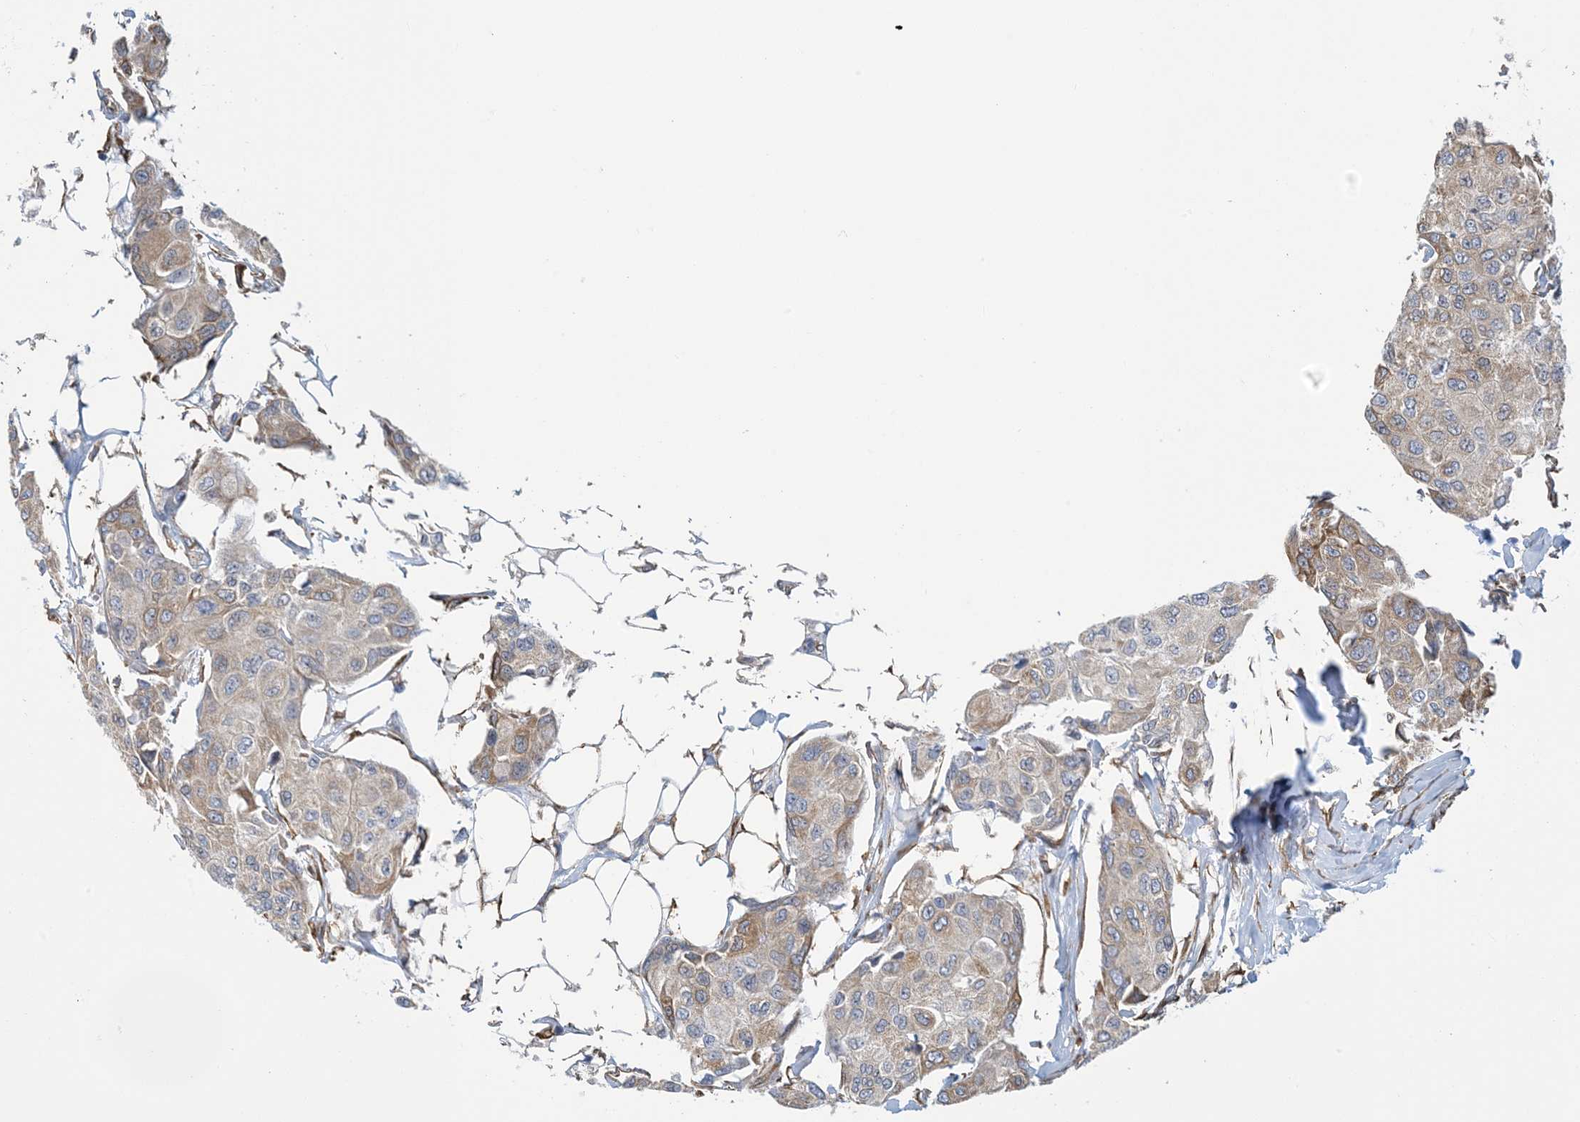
{"staining": {"intensity": "weak", "quantity": "<25%", "location": "cytoplasmic/membranous"}, "tissue": "breast cancer", "cell_type": "Tumor cells", "image_type": "cancer", "snomed": [{"axis": "morphology", "description": "Duct carcinoma"}, {"axis": "topography", "description": "Breast"}], "caption": "DAB immunohistochemical staining of human invasive ductal carcinoma (breast) reveals no significant positivity in tumor cells.", "gene": "CCDC14", "patient": {"sex": "female", "age": 80}}